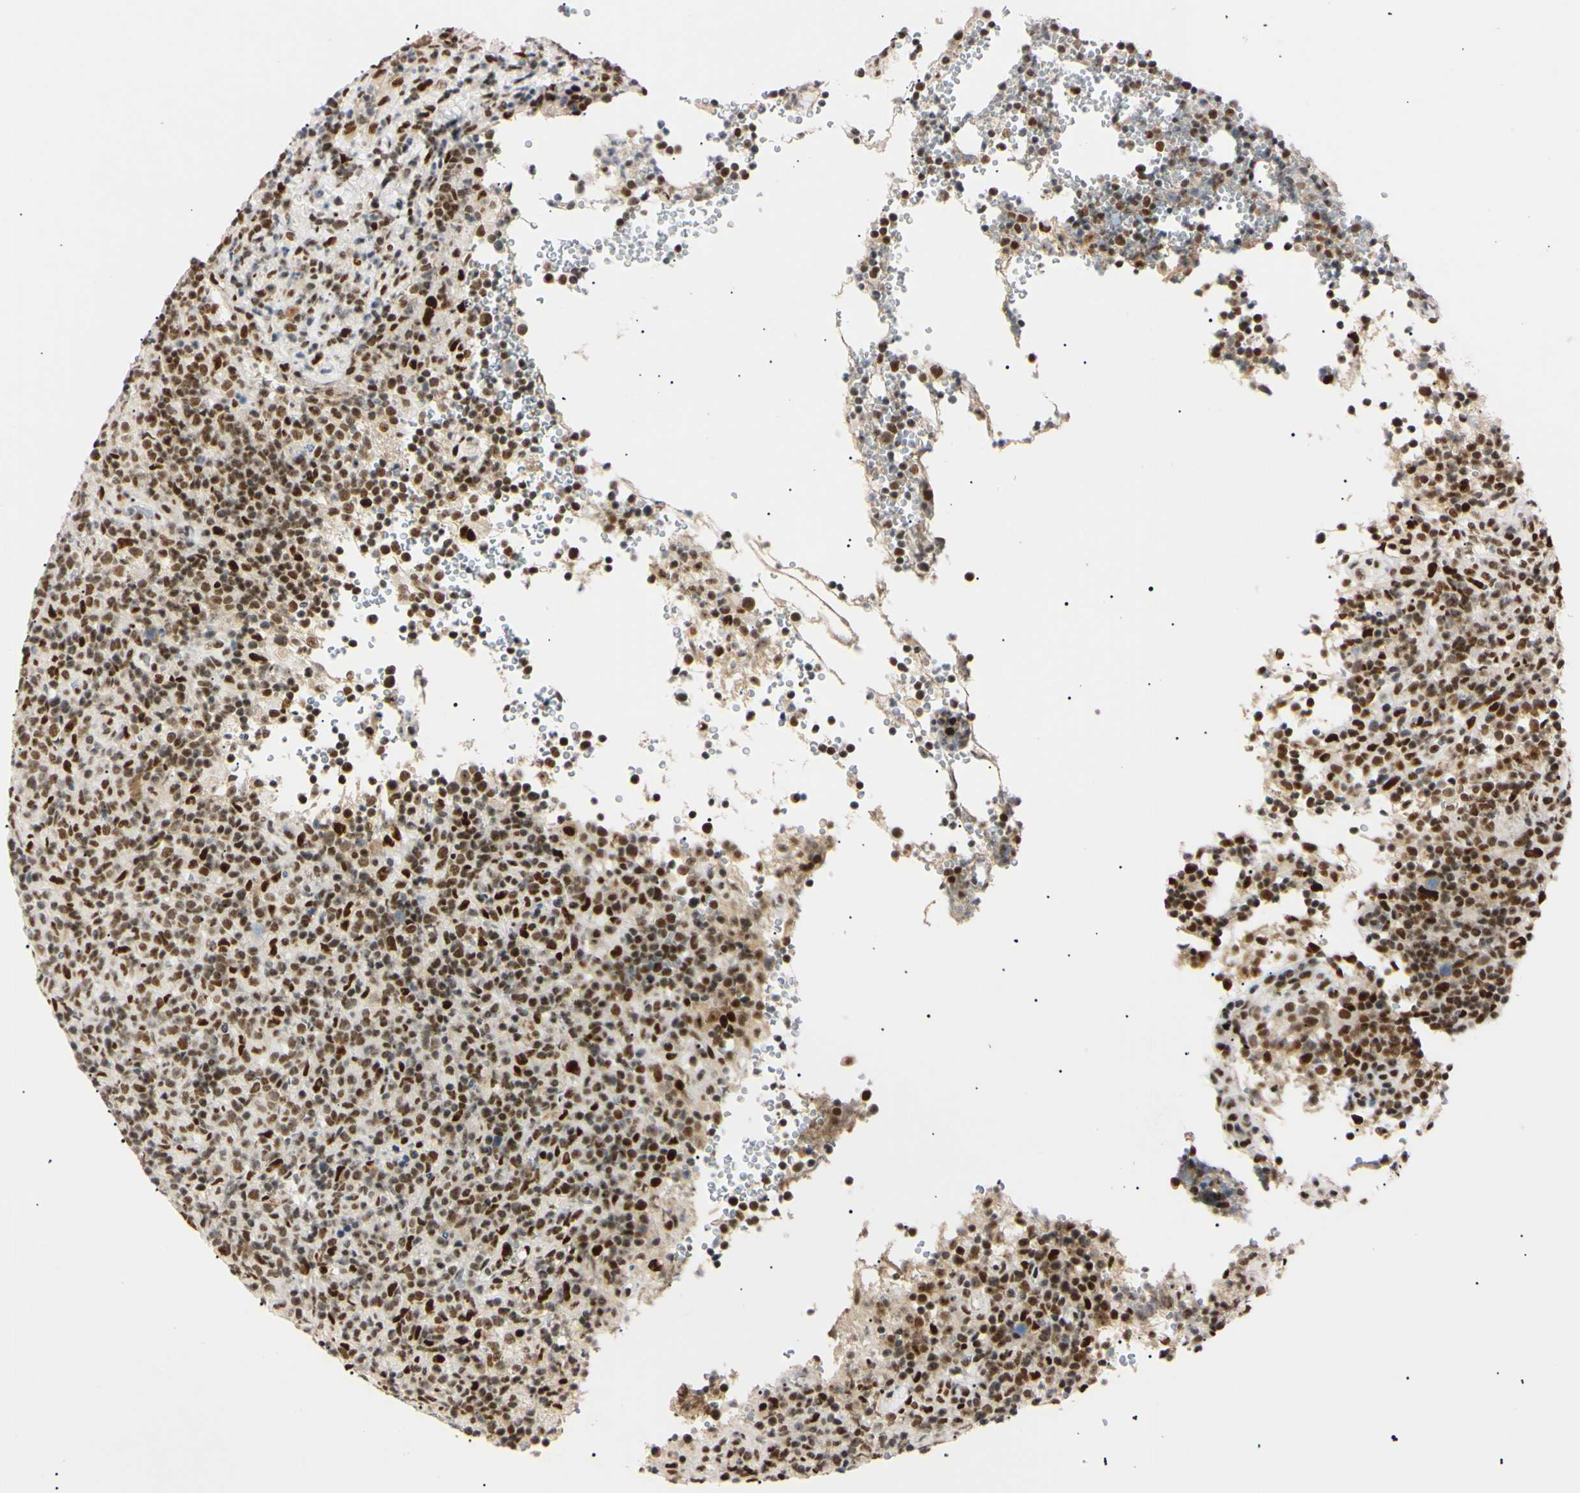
{"staining": {"intensity": "strong", "quantity": ">75%", "location": "nuclear"}, "tissue": "lymphoma", "cell_type": "Tumor cells", "image_type": "cancer", "snomed": [{"axis": "morphology", "description": "Malignant lymphoma, non-Hodgkin's type, High grade"}, {"axis": "topography", "description": "Lymph node"}], "caption": "This is an image of immunohistochemistry (IHC) staining of lymphoma, which shows strong expression in the nuclear of tumor cells.", "gene": "ZNF134", "patient": {"sex": "female", "age": 76}}